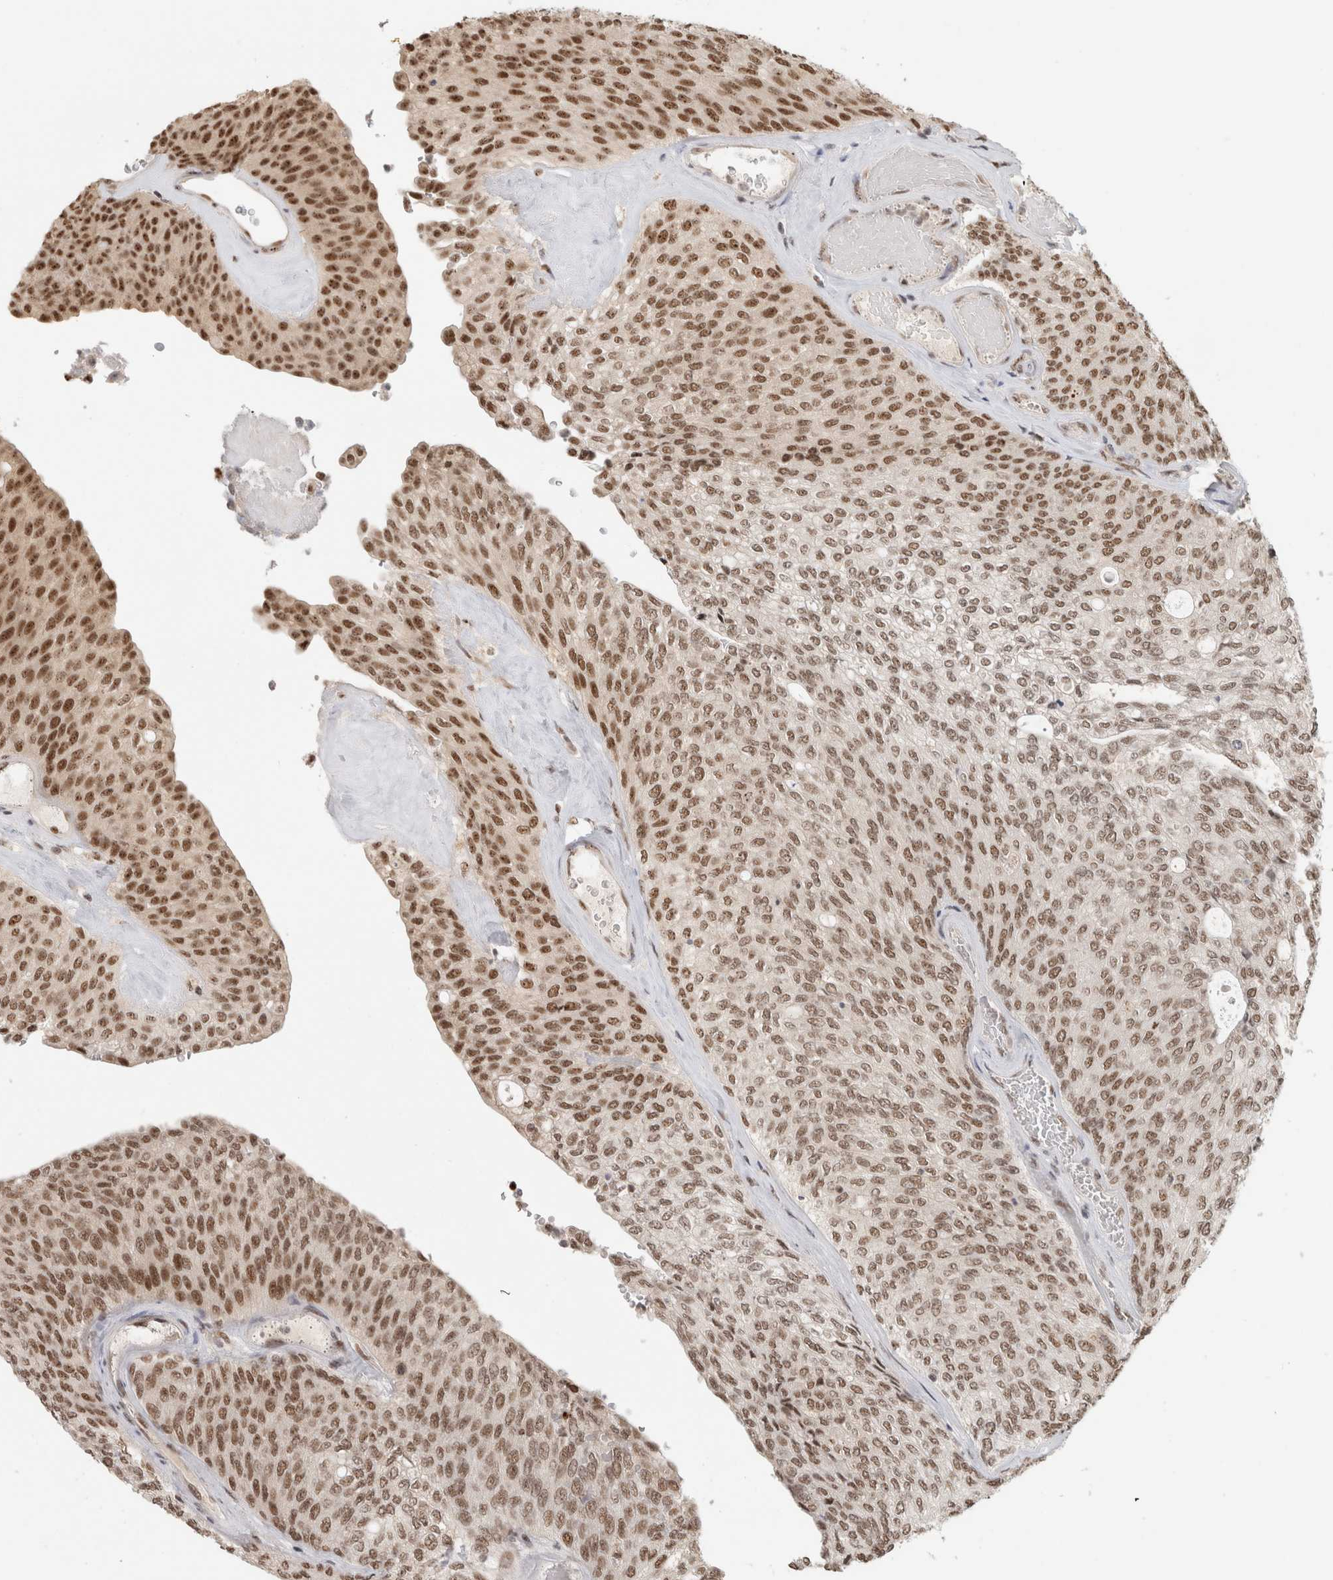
{"staining": {"intensity": "moderate", "quantity": ">75%", "location": "nuclear"}, "tissue": "urothelial cancer", "cell_type": "Tumor cells", "image_type": "cancer", "snomed": [{"axis": "morphology", "description": "Urothelial carcinoma, Low grade"}, {"axis": "topography", "description": "Urinary bladder"}], "caption": "Protein expression analysis of urothelial cancer exhibits moderate nuclear positivity in approximately >75% of tumor cells. (DAB IHC with brightfield microscopy, high magnification).", "gene": "EBNA1BP2", "patient": {"sex": "female", "age": 79}}